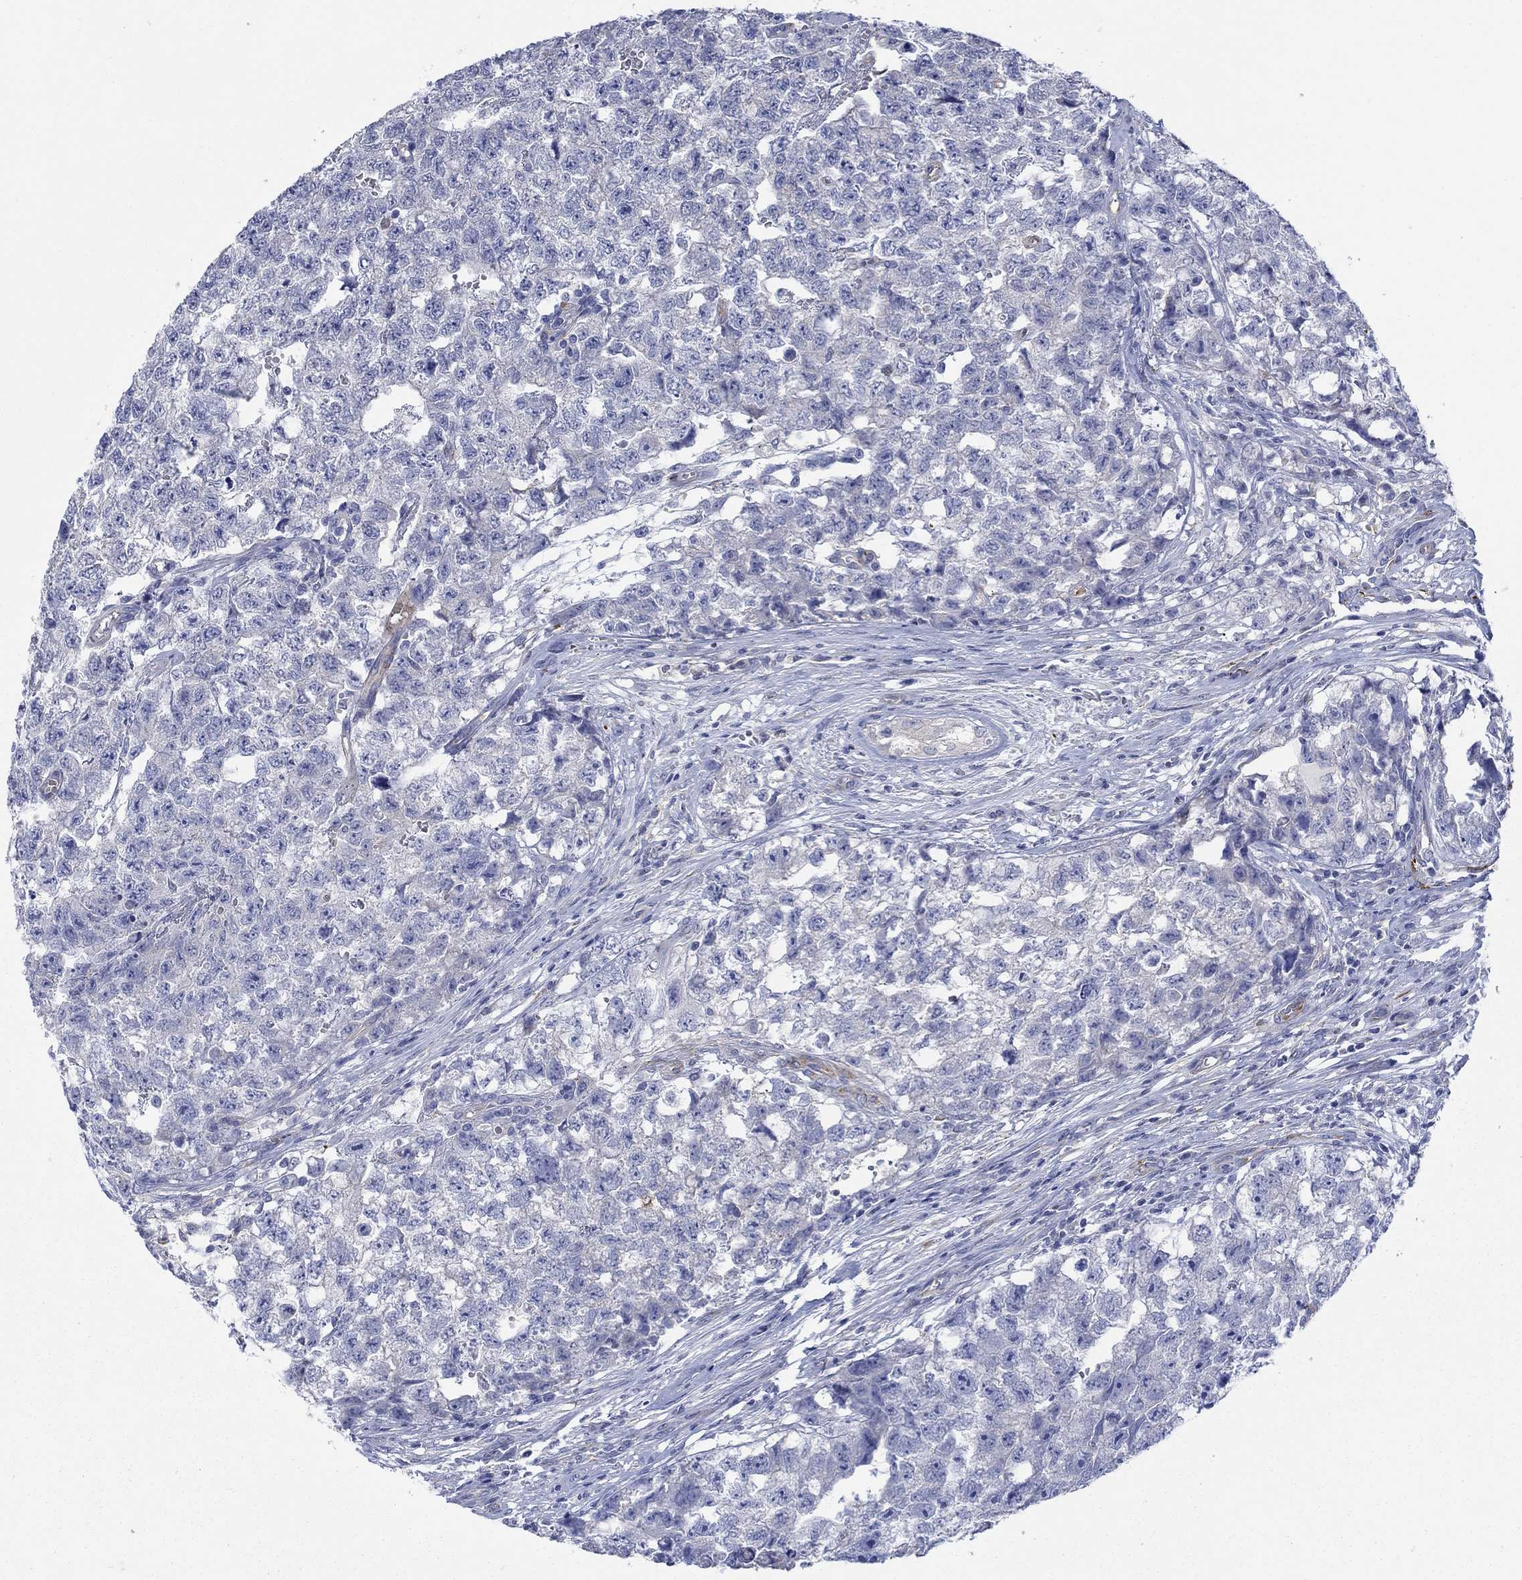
{"staining": {"intensity": "negative", "quantity": "none", "location": "none"}, "tissue": "testis cancer", "cell_type": "Tumor cells", "image_type": "cancer", "snomed": [{"axis": "morphology", "description": "Seminoma, NOS"}, {"axis": "morphology", "description": "Carcinoma, Embryonal, NOS"}, {"axis": "topography", "description": "Testis"}], "caption": "Histopathology image shows no protein positivity in tumor cells of testis embryonal carcinoma tissue.", "gene": "PTPRZ1", "patient": {"sex": "male", "age": 22}}